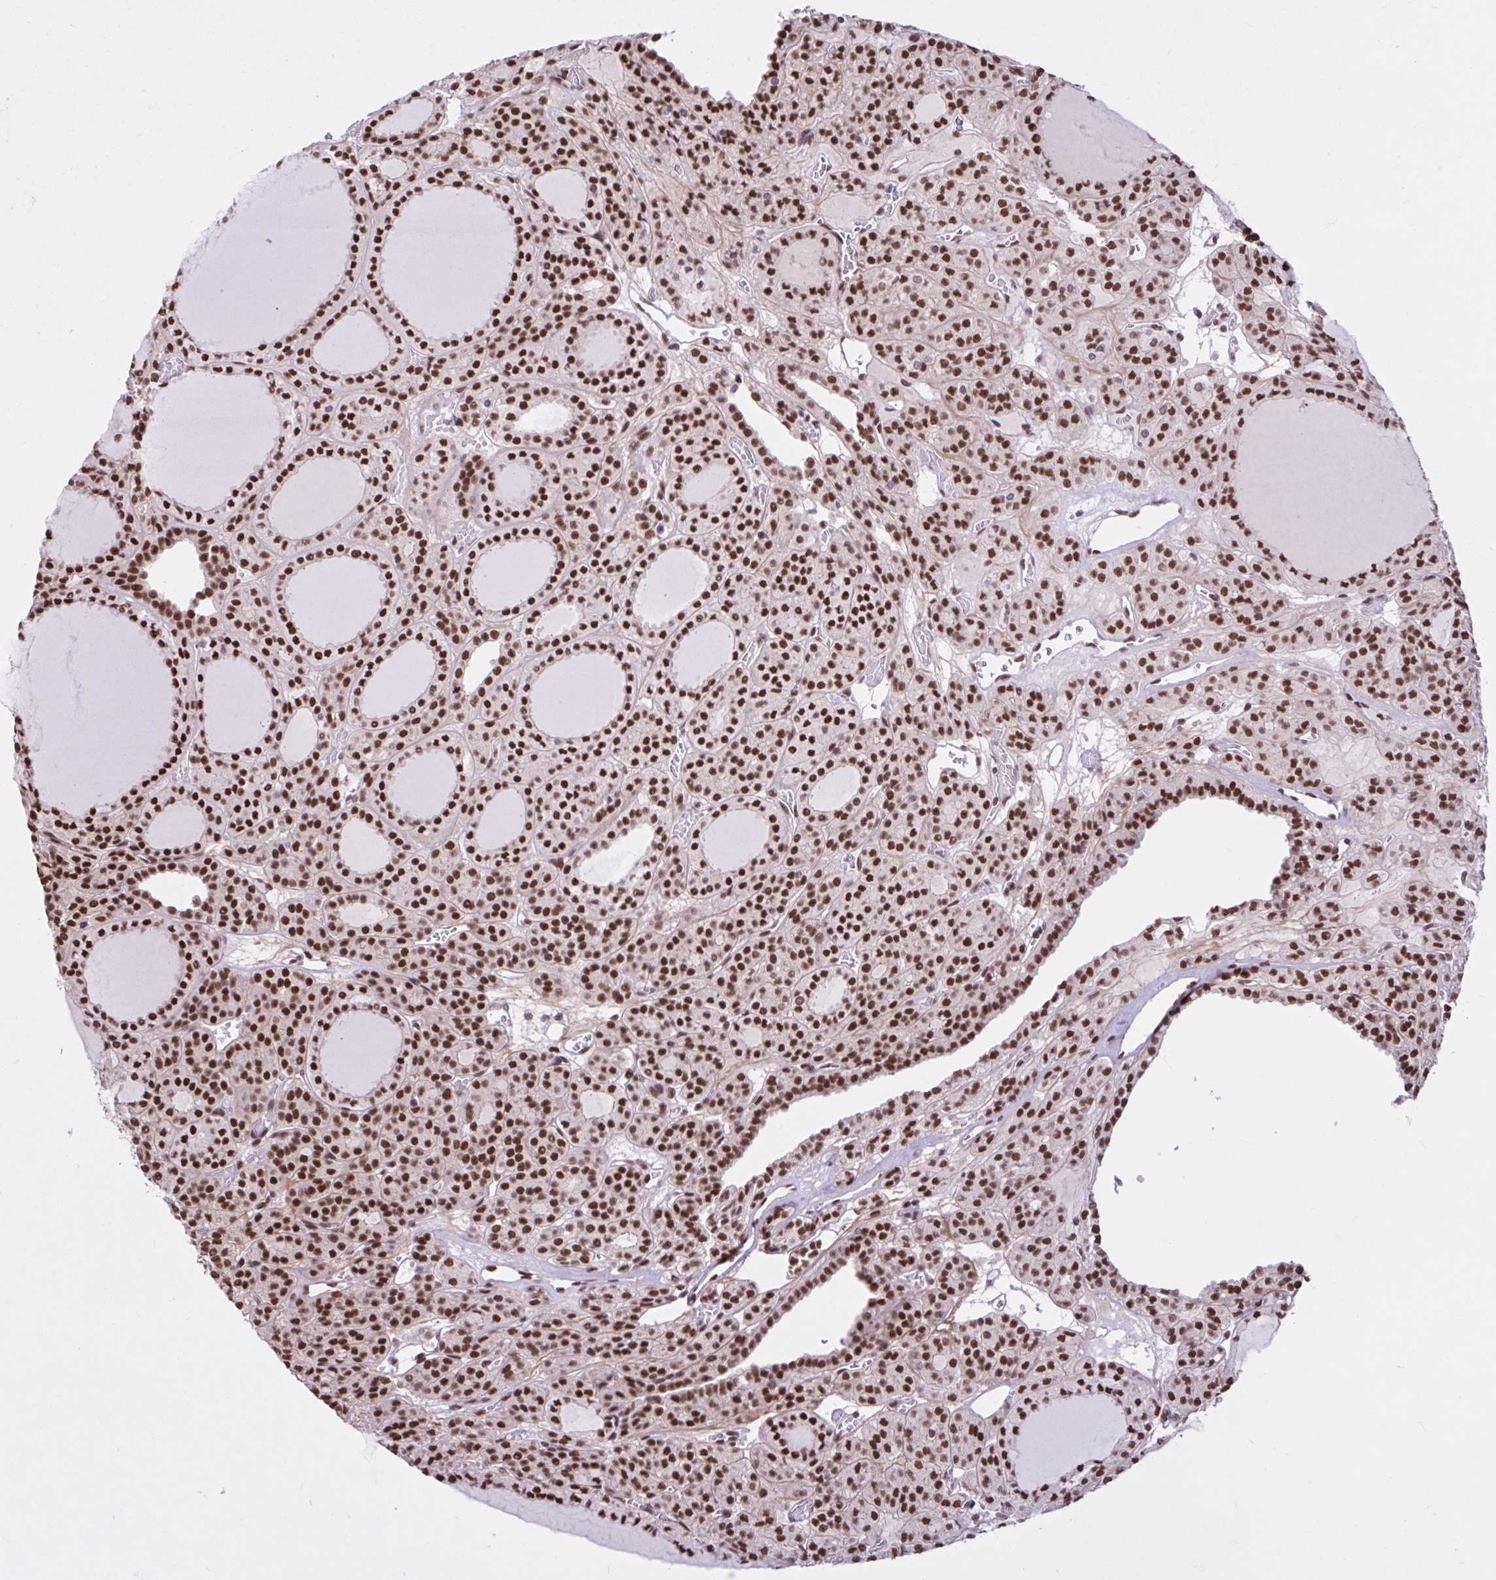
{"staining": {"intensity": "strong", "quantity": ">75%", "location": "nuclear"}, "tissue": "thyroid cancer", "cell_type": "Tumor cells", "image_type": "cancer", "snomed": [{"axis": "morphology", "description": "Follicular adenoma carcinoma, NOS"}, {"axis": "topography", "description": "Thyroid gland"}], "caption": "Human thyroid cancer stained with a protein marker shows strong staining in tumor cells.", "gene": "CCDC12", "patient": {"sex": "female", "age": 63}}